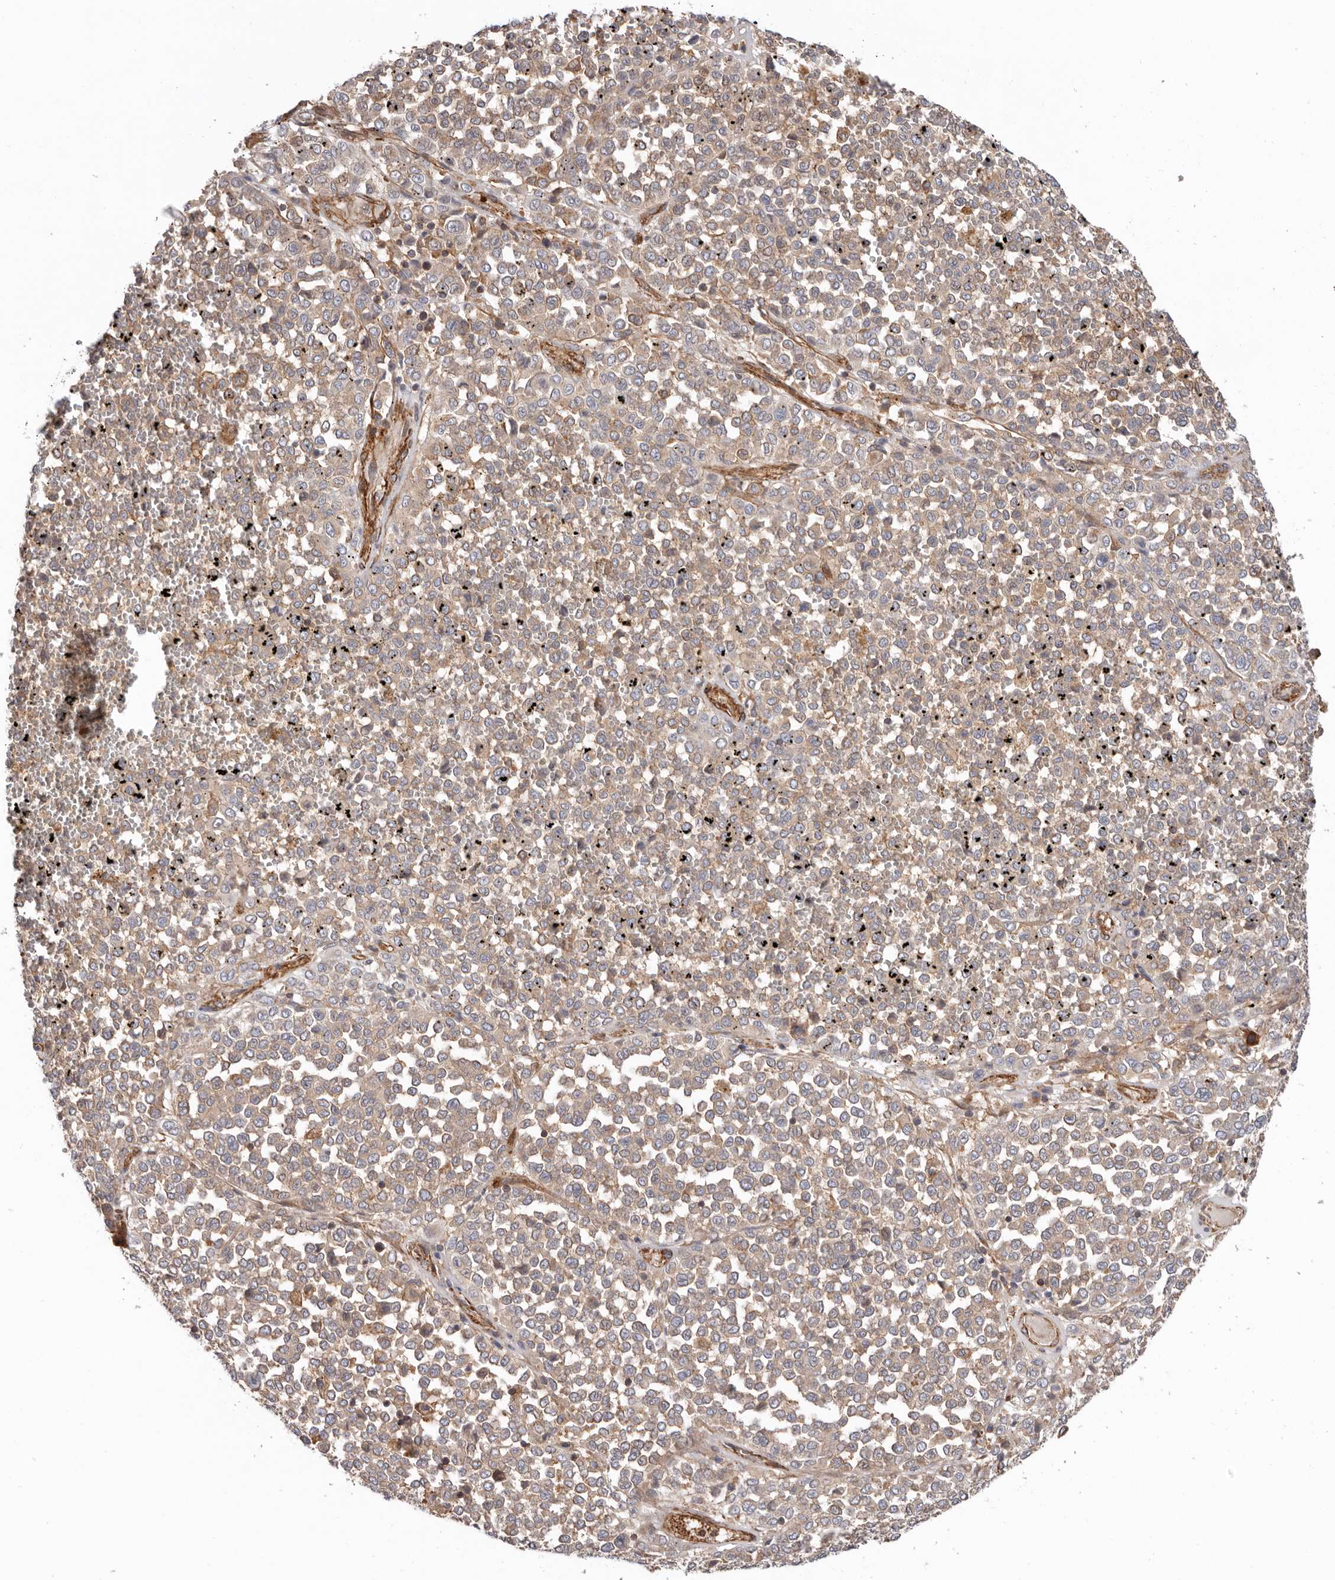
{"staining": {"intensity": "weak", "quantity": ">75%", "location": "cytoplasmic/membranous"}, "tissue": "melanoma", "cell_type": "Tumor cells", "image_type": "cancer", "snomed": [{"axis": "morphology", "description": "Malignant melanoma, Metastatic site"}, {"axis": "topography", "description": "Pancreas"}], "caption": "DAB immunohistochemical staining of melanoma exhibits weak cytoplasmic/membranous protein staining in approximately >75% of tumor cells.", "gene": "TMC7", "patient": {"sex": "female", "age": 30}}